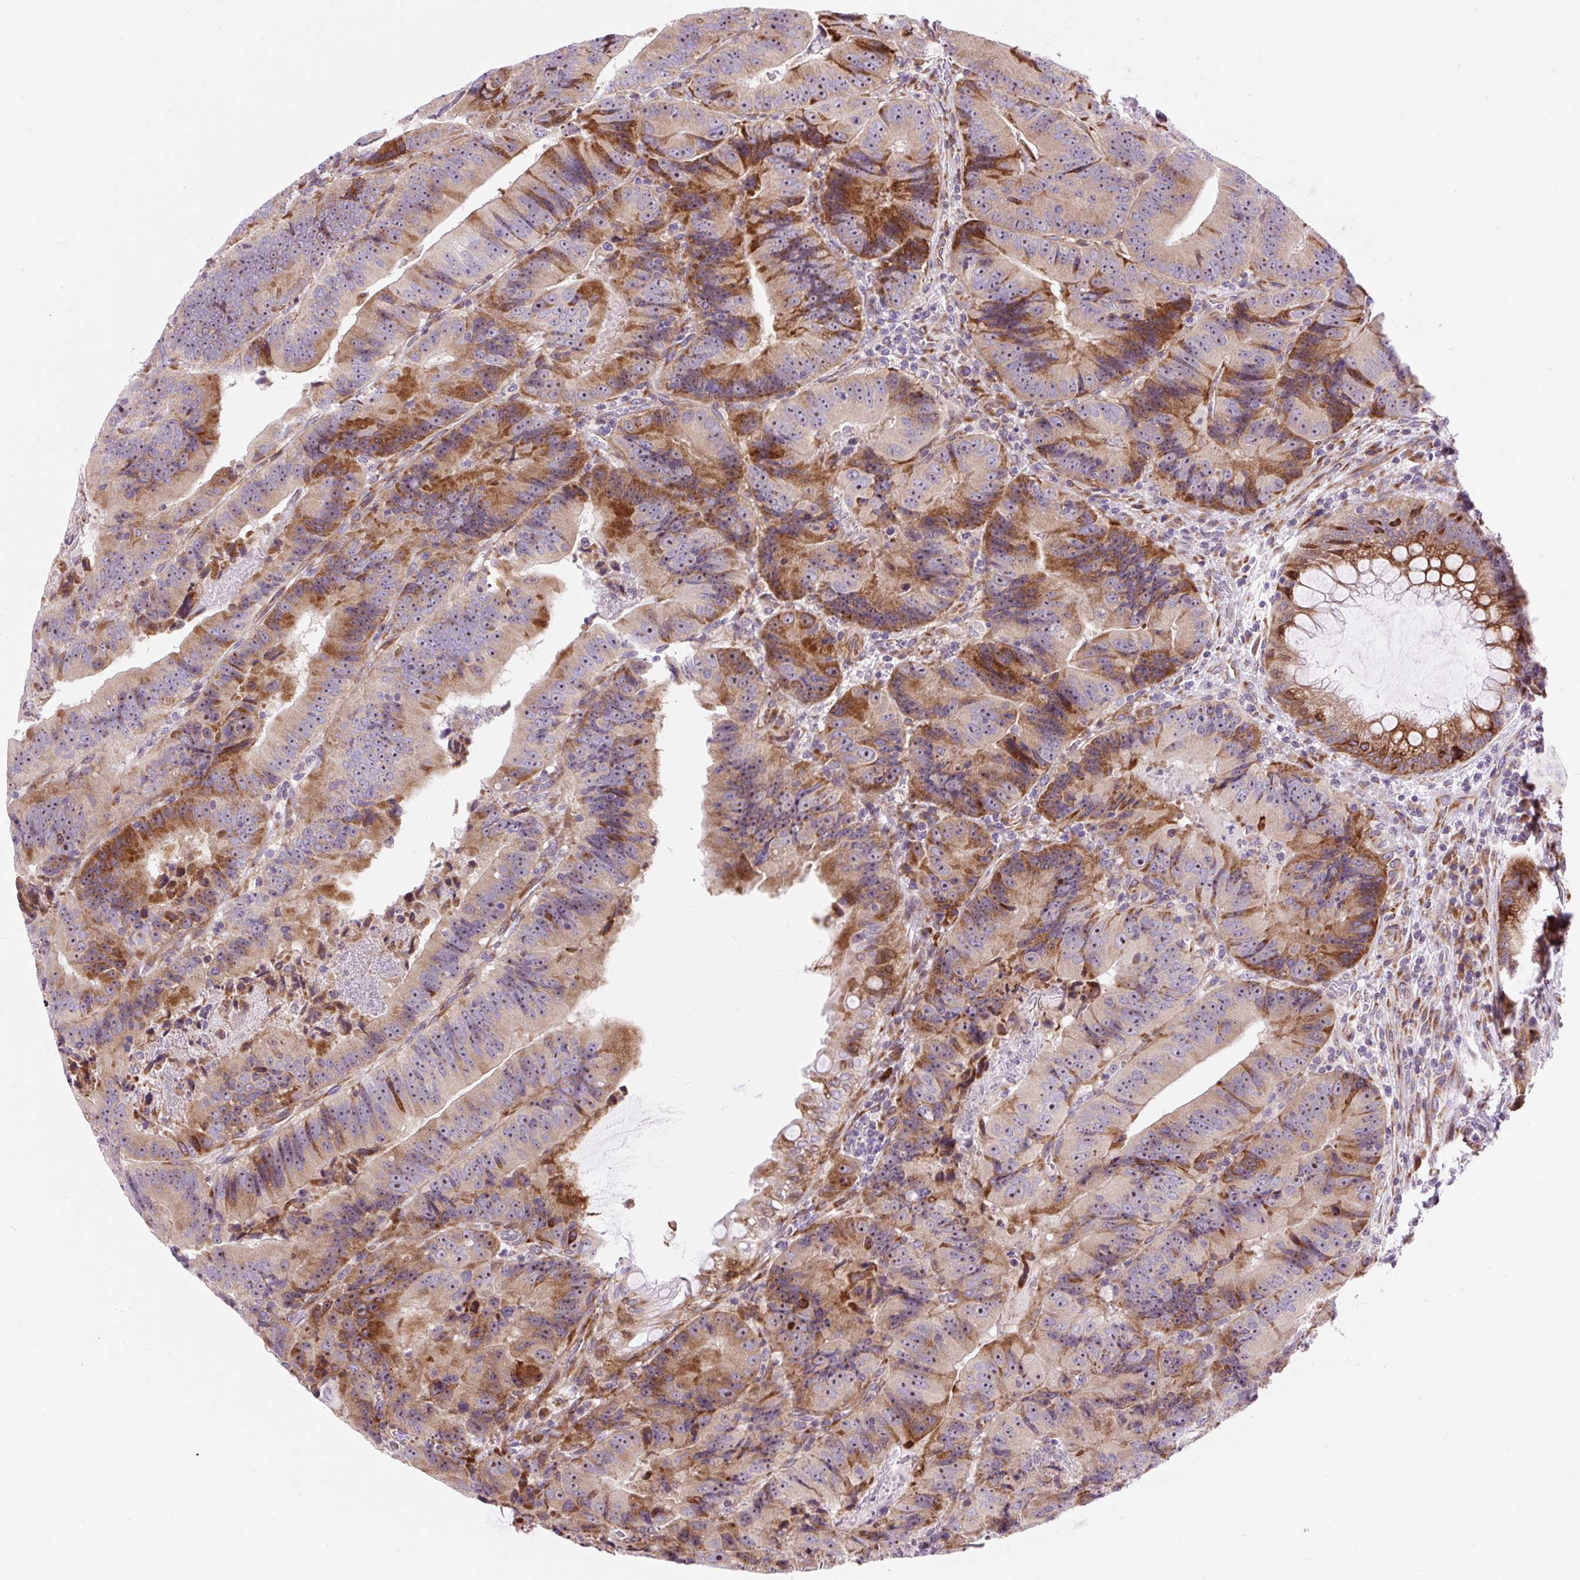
{"staining": {"intensity": "moderate", "quantity": "25%-75%", "location": "cytoplasmic/membranous"}, "tissue": "colorectal cancer", "cell_type": "Tumor cells", "image_type": "cancer", "snomed": [{"axis": "morphology", "description": "Adenocarcinoma, NOS"}, {"axis": "topography", "description": "Colon"}], "caption": "About 25%-75% of tumor cells in adenocarcinoma (colorectal) reveal moderate cytoplasmic/membranous protein staining as visualized by brown immunohistochemical staining.", "gene": "CISD3", "patient": {"sex": "female", "age": 86}}